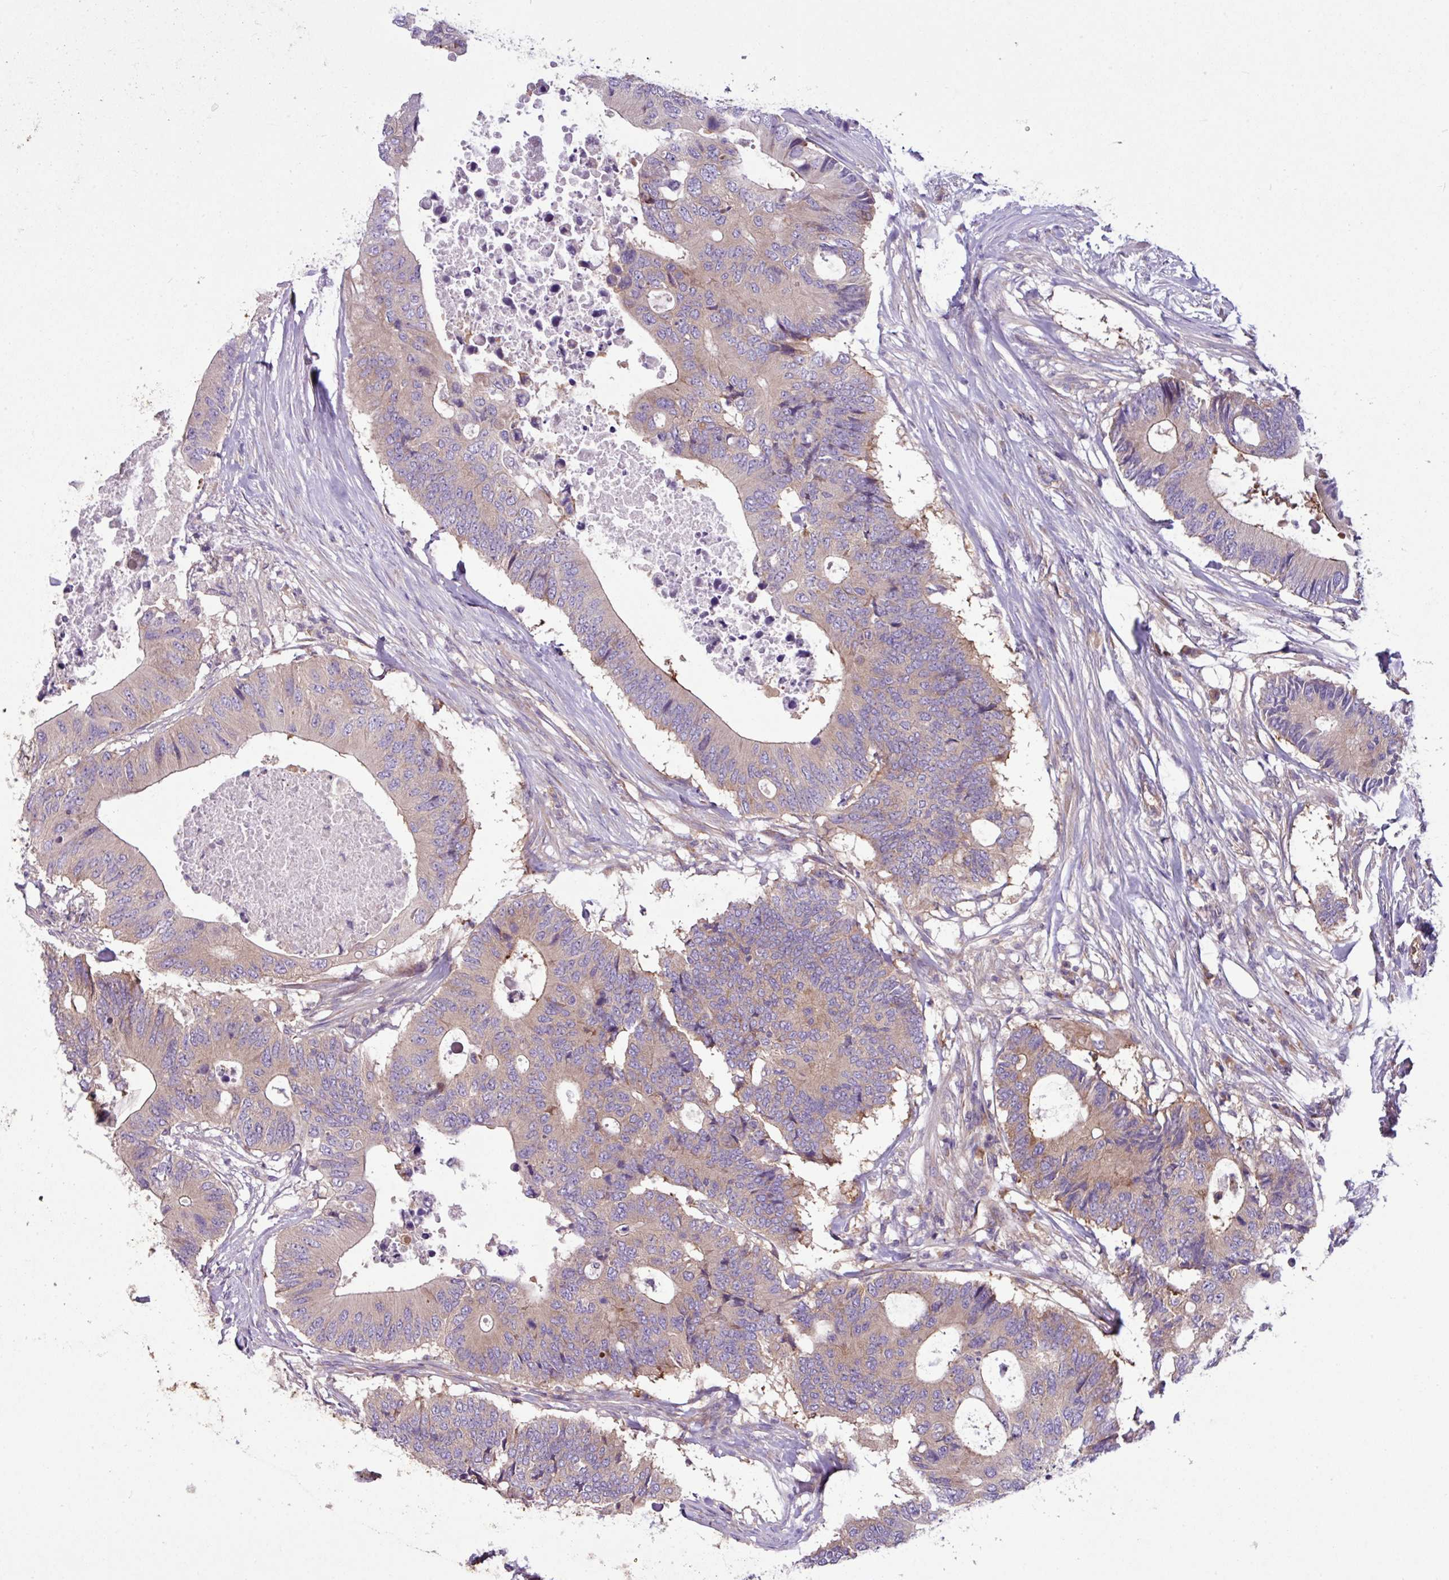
{"staining": {"intensity": "moderate", "quantity": ">75%", "location": "cytoplasmic/membranous"}, "tissue": "colorectal cancer", "cell_type": "Tumor cells", "image_type": "cancer", "snomed": [{"axis": "morphology", "description": "Adenocarcinoma, NOS"}, {"axis": "topography", "description": "Colon"}], "caption": "Brown immunohistochemical staining in adenocarcinoma (colorectal) shows moderate cytoplasmic/membranous positivity in about >75% of tumor cells. (Stains: DAB (3,3'-diaminobenzidine) in brown, nuclei in blue, Microscopy: brightfield microscopy at high magnification).", "gene": "MROH2A", "patient": {"sex": "male", "age": 71}}